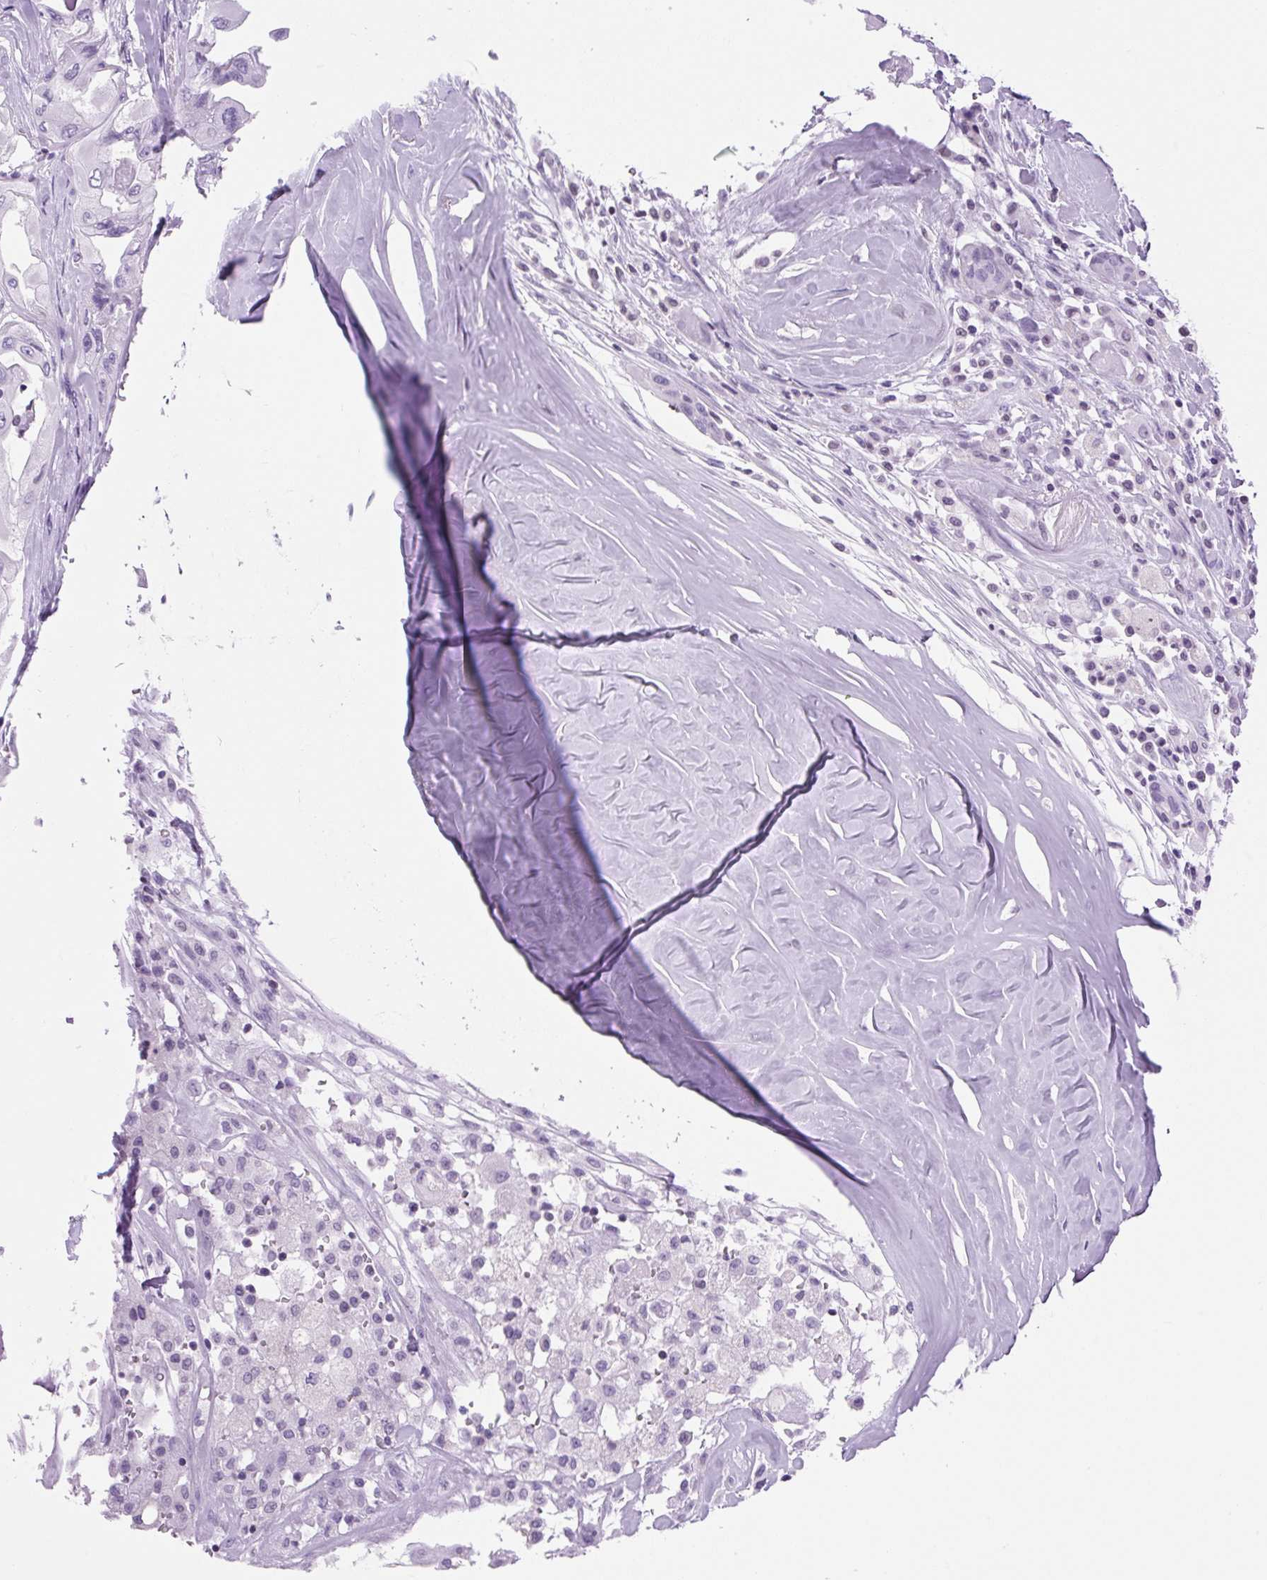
{"staining": {"intensity": "negative", "quantity": "none", "location": "none"}, "tissue": "thyroid cancer", "cell_type": "Tumor cells", "image_type": "cancer", "snomed": [{"axis": "morphology", "description": "Normal tissue, NOS"}, {"axis": "morphology", "description": "Papillary adenocarcinoma, NOS"}, {"axis": "topography", "description": "Thyroid gland"}], "caption": "DAB immunohistochemical staining of human thyroid cancer displays no significant staining in tumor cells.", "gene": "VPREB1", "patient": {"sex": "female", "age": 59}}